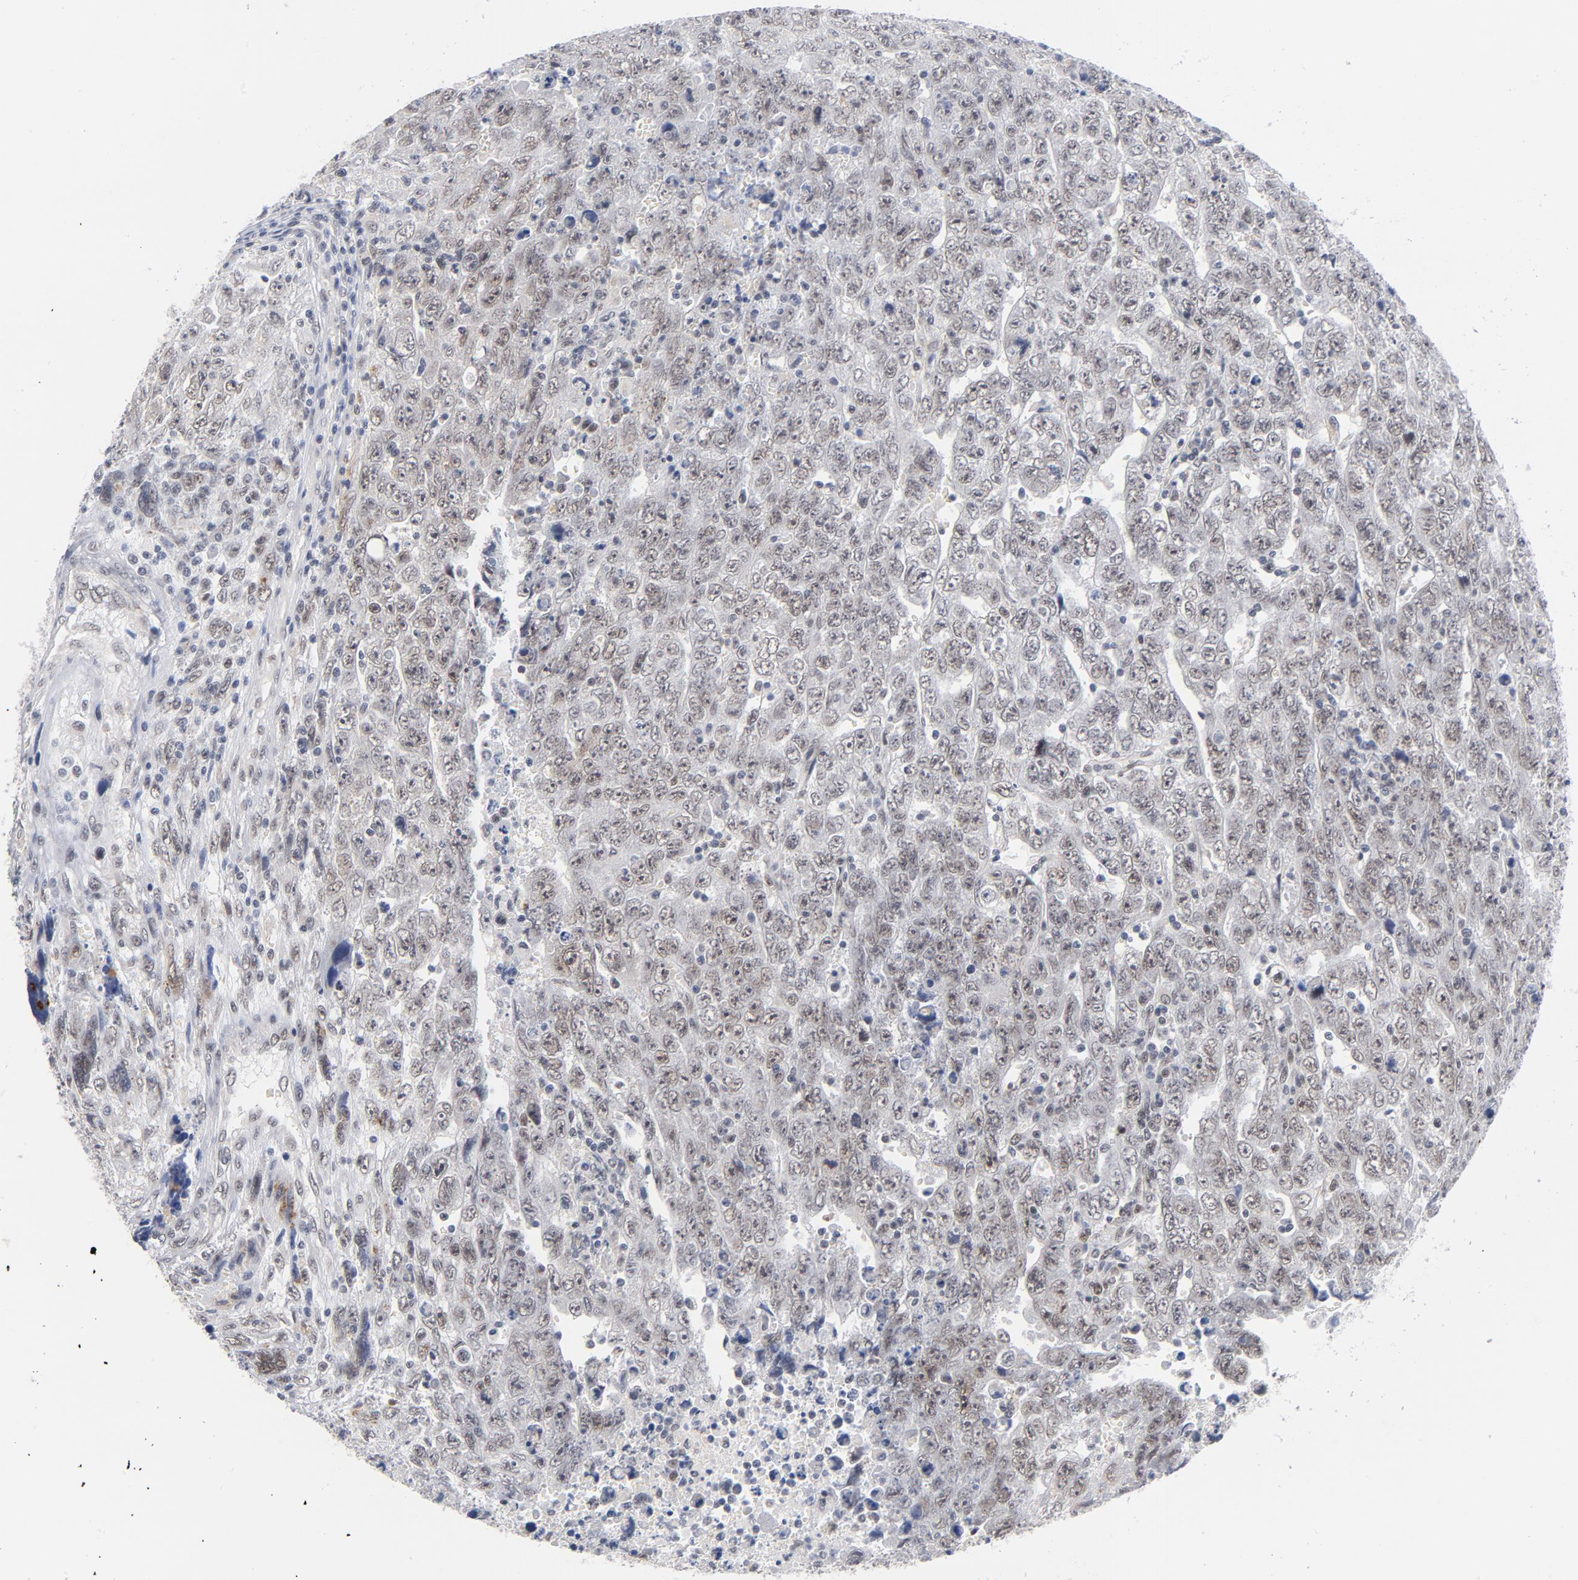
{"staining": {"intensity": "moderate", "quantity": "25%-75%", "location": "nuclear"}, "tissue": "testis cancer", "cell_type": "Tumor cells", "image_type": "cancer", "snomed": [{"axis": "morphology", "description": "Carcinoma, Embryonal, NOS"}, {"axis": "topography", "description": "Testis"}], "caption": "Protein expression analysis of embryonal carcinoma (testis) shows moderate nuclear expression in approximately 25%-75% of tumor cells.", "gene": "BAP1", "patient": {"sex": "male", "age": 28}}